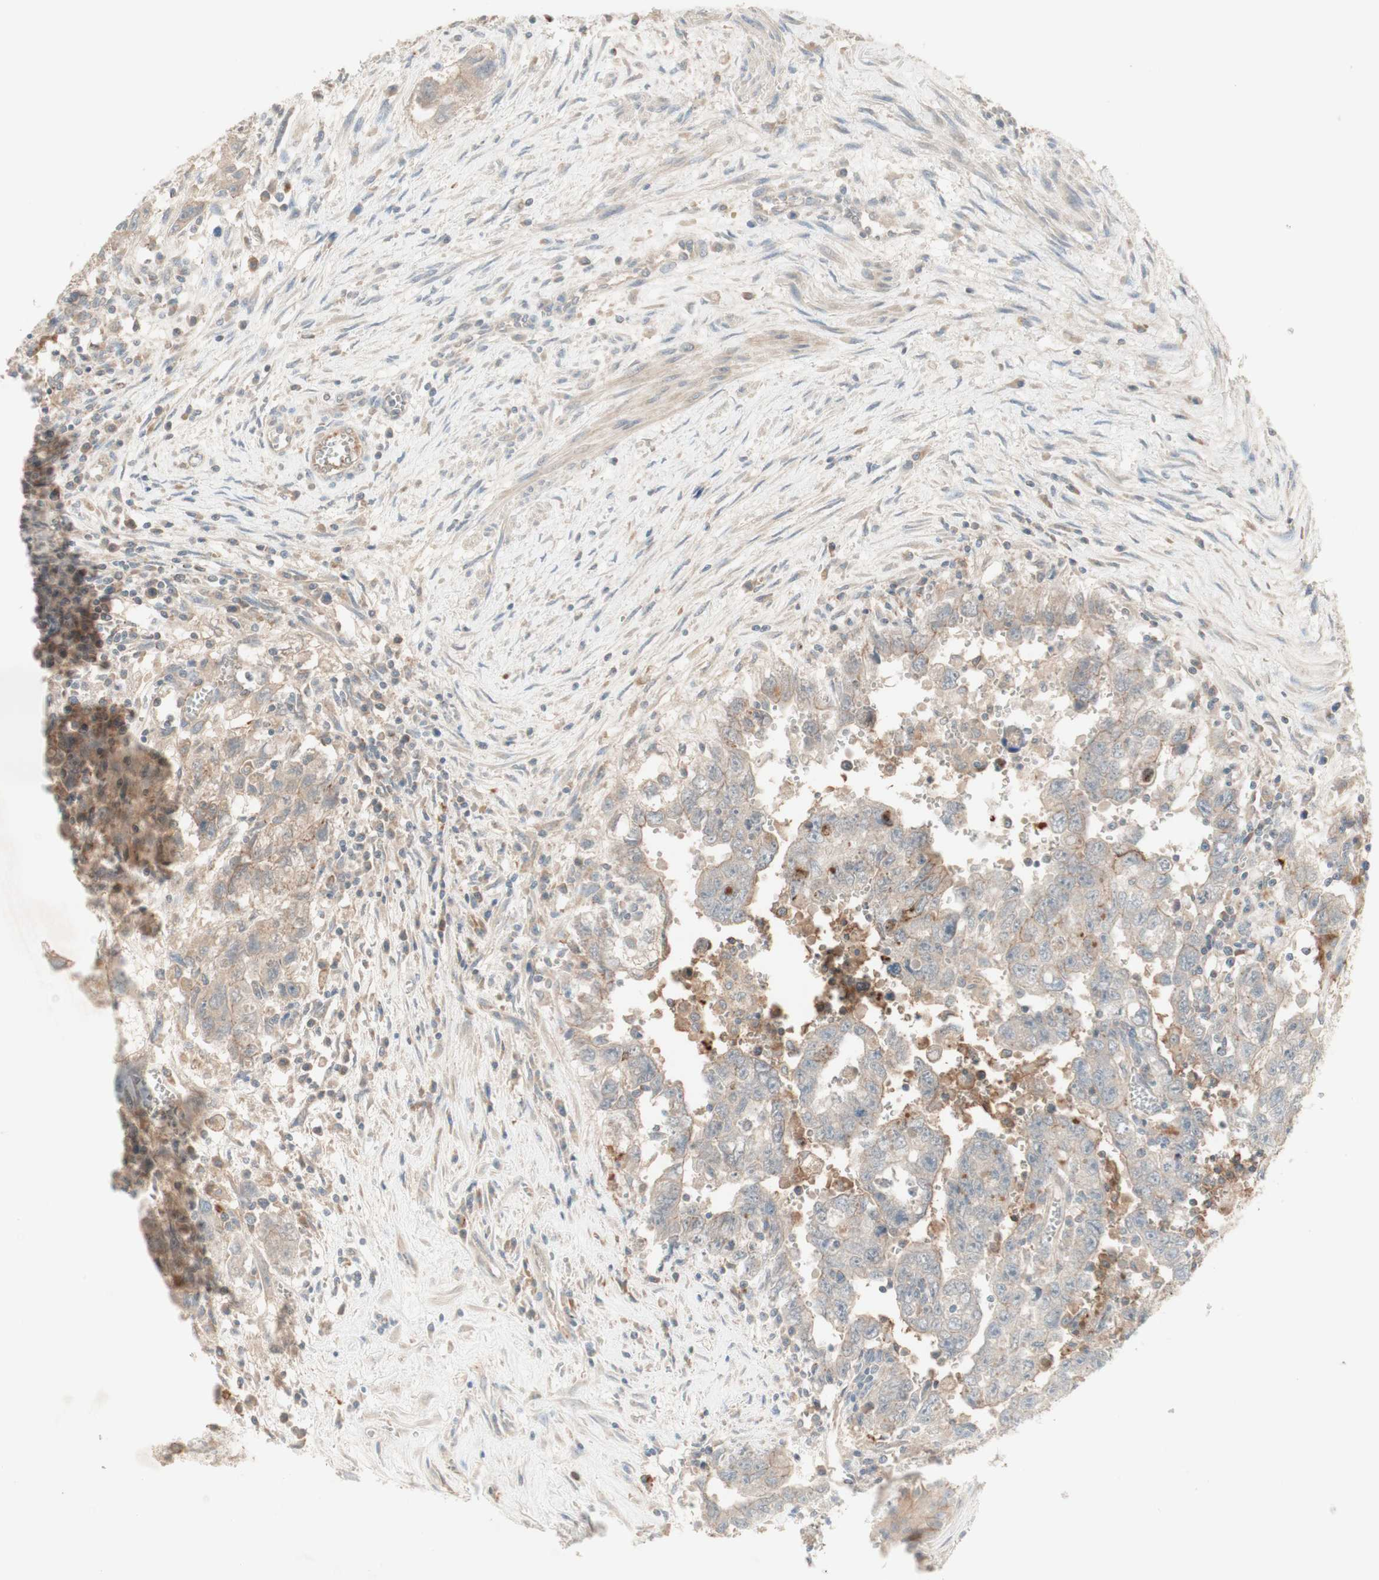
{"staining": {"intensity": "weak", "quantity": "25%-75%", "location": "cytoplasmic/membranous"}, "tissue": "testis cancer", "cell_type": "Tumor cells", "image_type": "cancer", "snomed": [{"axis": "morphology", "description": "Carcinoma, Embryonal, NOS"}, {"axis": "topography", "description": "Testis"}], "caption": "Testis embryonal carcinoma stained with a protein marker shows weak staining in tumor cells.", "gene": "PTGER4", "patient": {"sex": "male", "age": 28}}